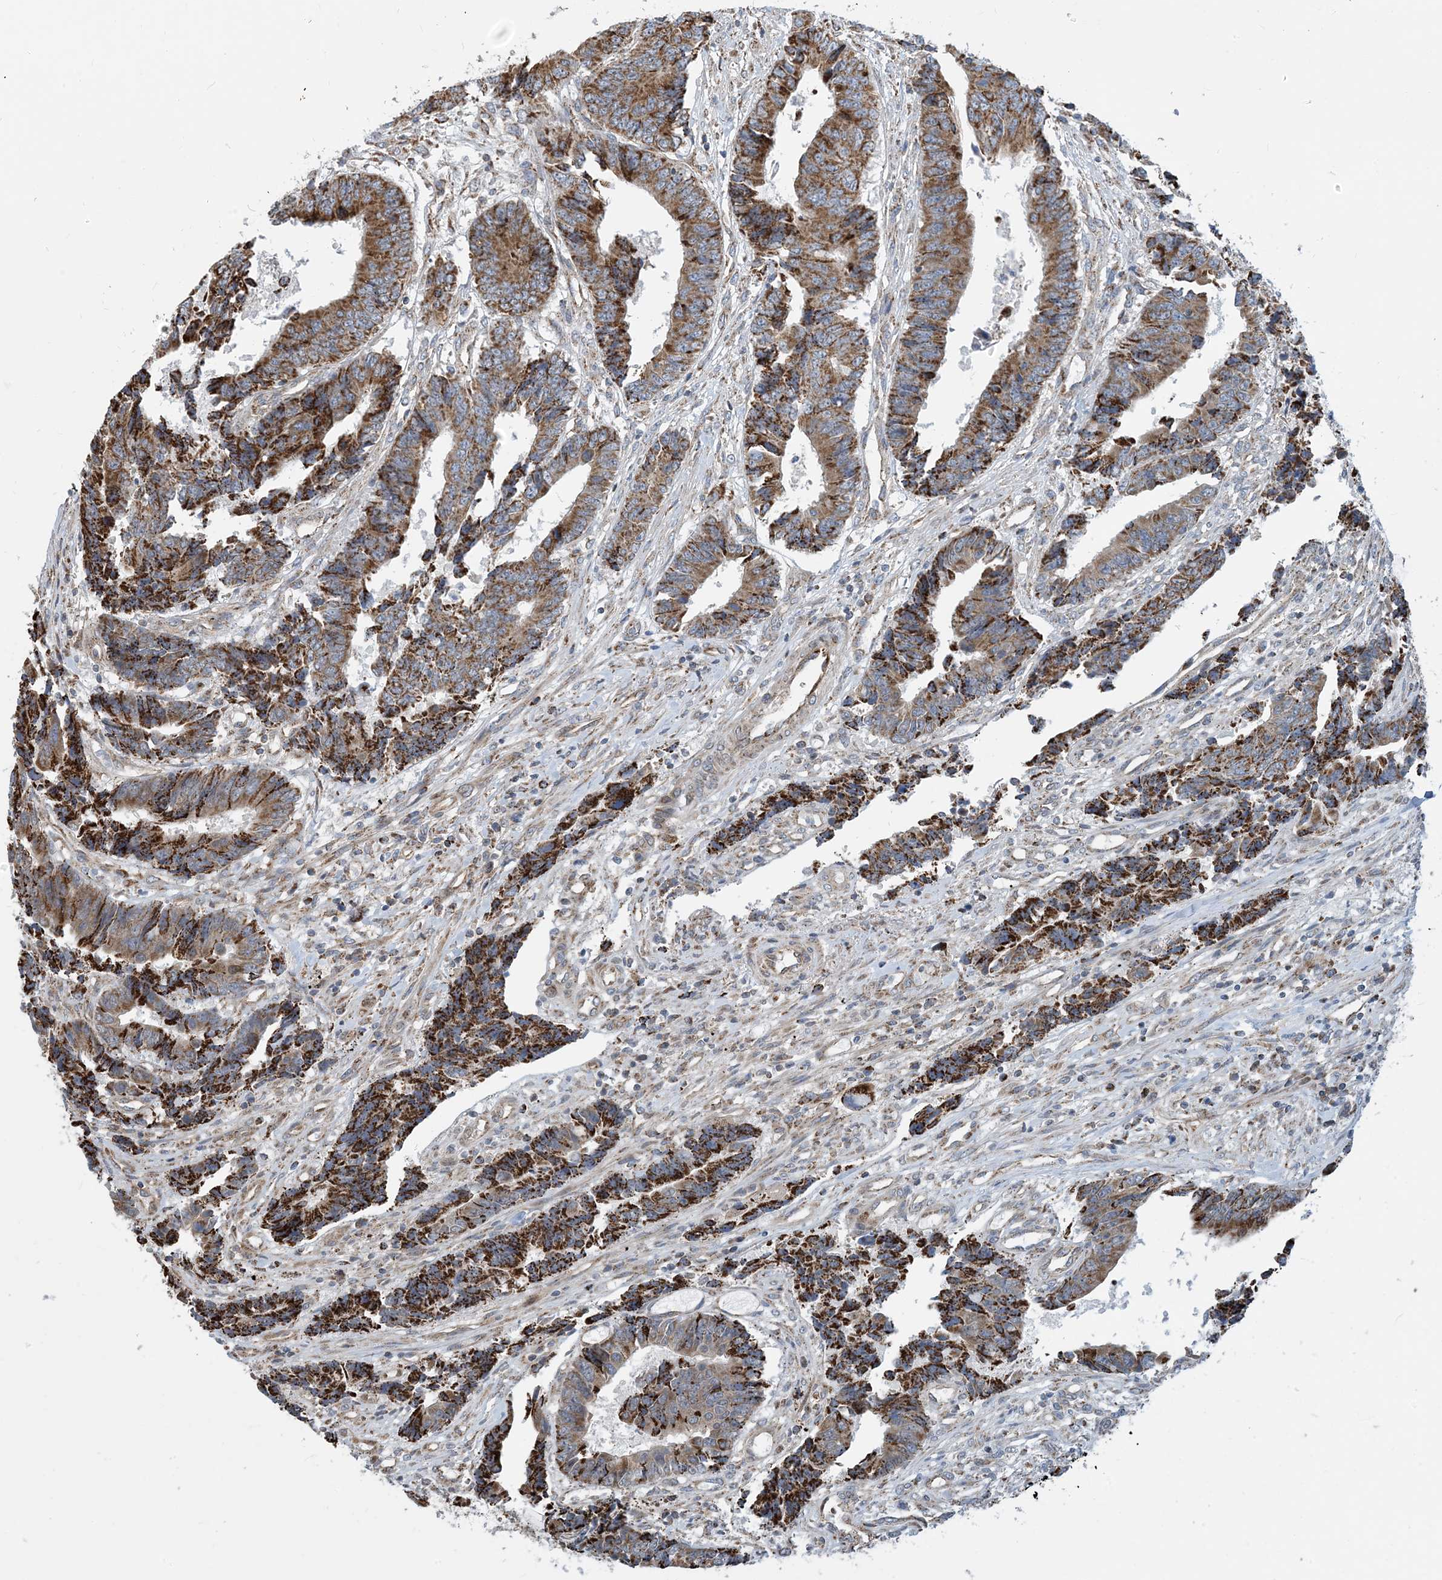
{"staining": {"intensity": "moderate", "quantity": ">75%", "location": "cytoplasmic/membranous"}, "tissue": "colorectal cancer", "cell_type": "Tumor cells", "image_type": "cancer", "snomed": [{"axis": "morphology", "description": "Adenocarcinoma, NOS"}, {"axis": "topography", "description": "Rectum"}], "caption": "DAB (3,3'-diaminobenzidine) immunohistochemical staining of human colorectal cancer exhibits moderate cytoplasmic/membranous protein expression in approximately >75% of tumor cells.", "gene": "PCDHGA1", "patient": {"sex": "male", "age": 84}}